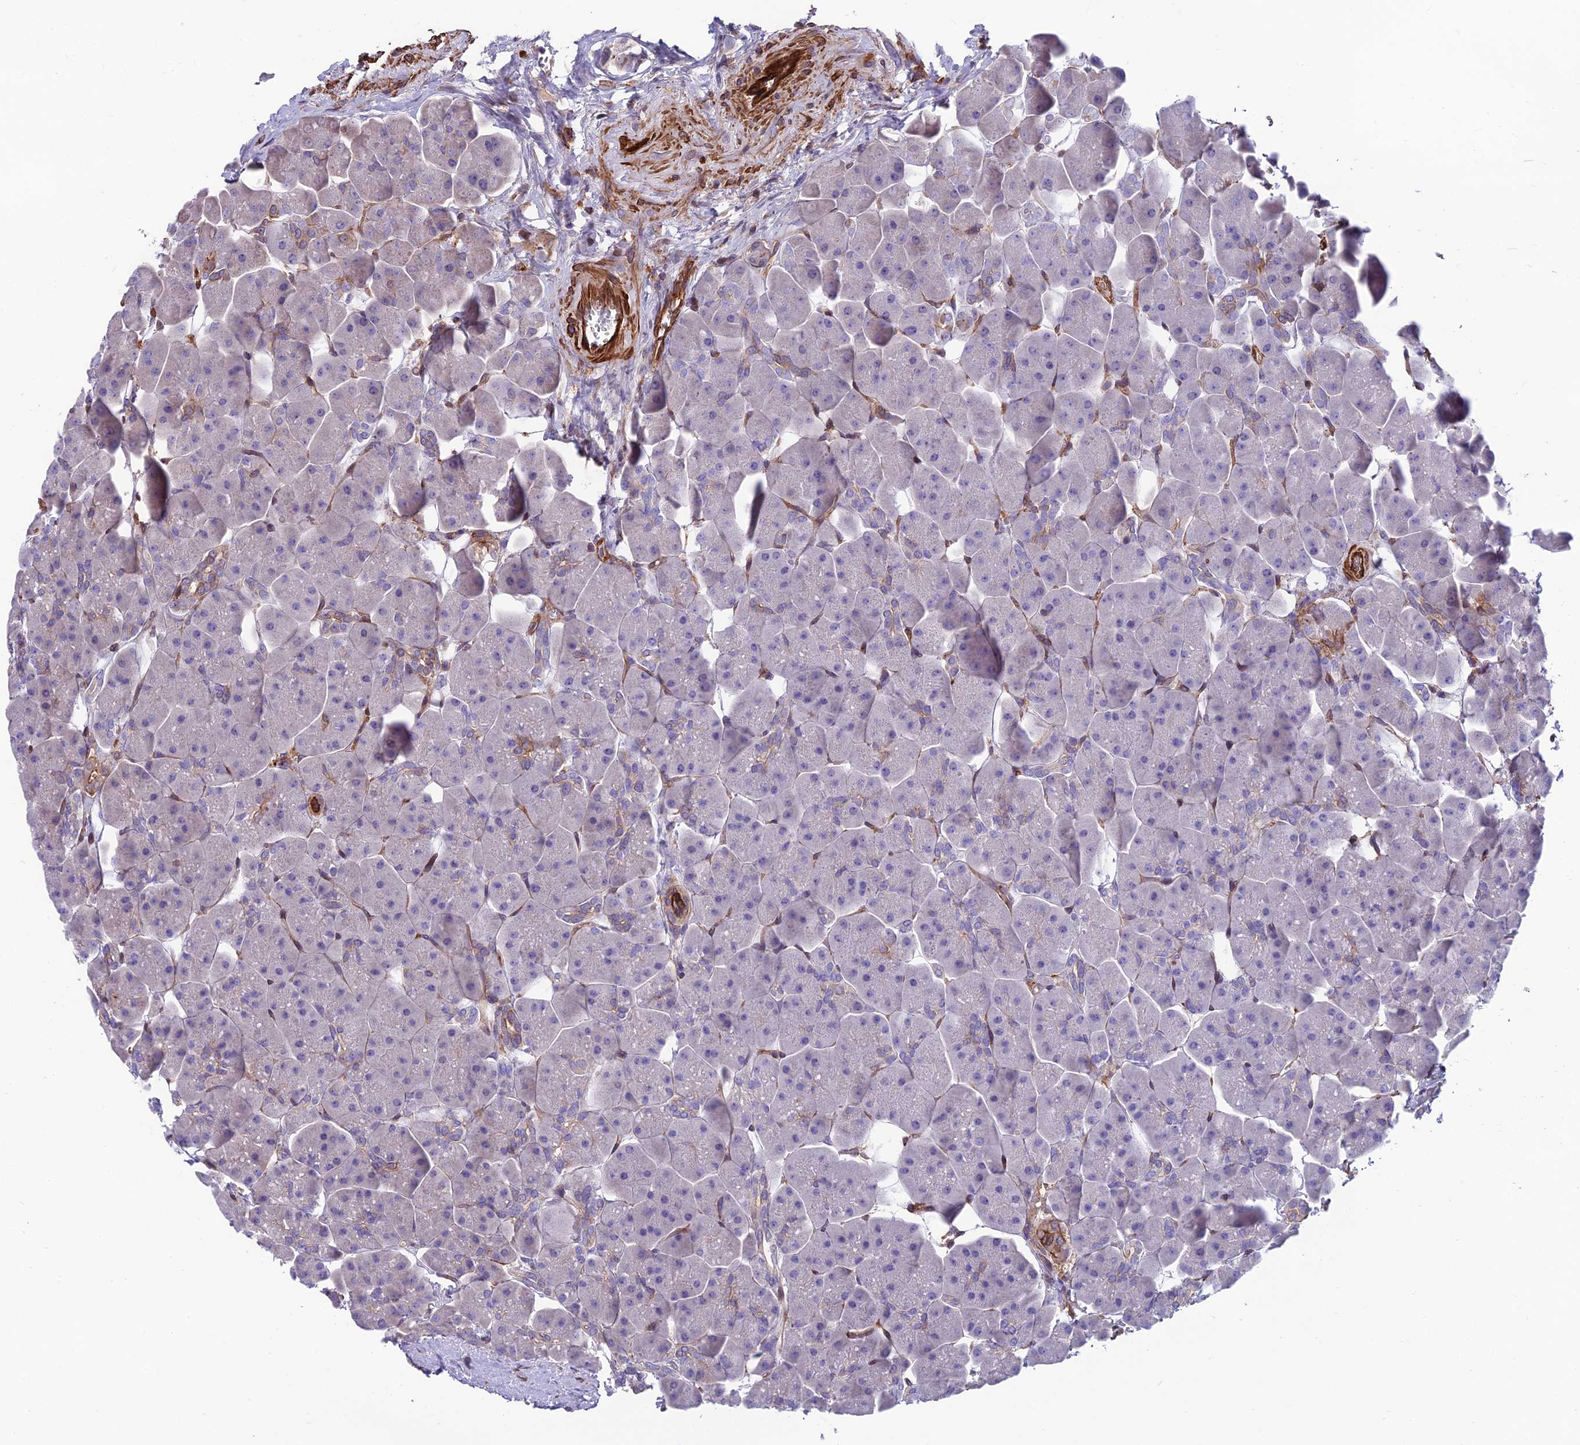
{"staining": {"intensity": "moderate", "quantity": "<25%", "location": "cytoplasmic/membranous"}, "tissue": "pancreas", "cell_type": "Exocrine glandular cells", "image_type": "normal", "snomed": [{"axis": "morphology", "description": "Normal tissue, NOS"}, {"axis": "topography", "description": "Pancreas"}], "caption": "Moderate cytoplasmic/membranous protein positivity is appreciated in about <25% of exocrine glandular cells in pancreas. The staining is performed using DAB (3,3'-diaminobenzidine) brown chromogen to label protein expression. The nuclei are counter-stained blue using hematoxylin.", "gene": "RTN4RL1", "patient": {"sex": "male", "age": 66}}